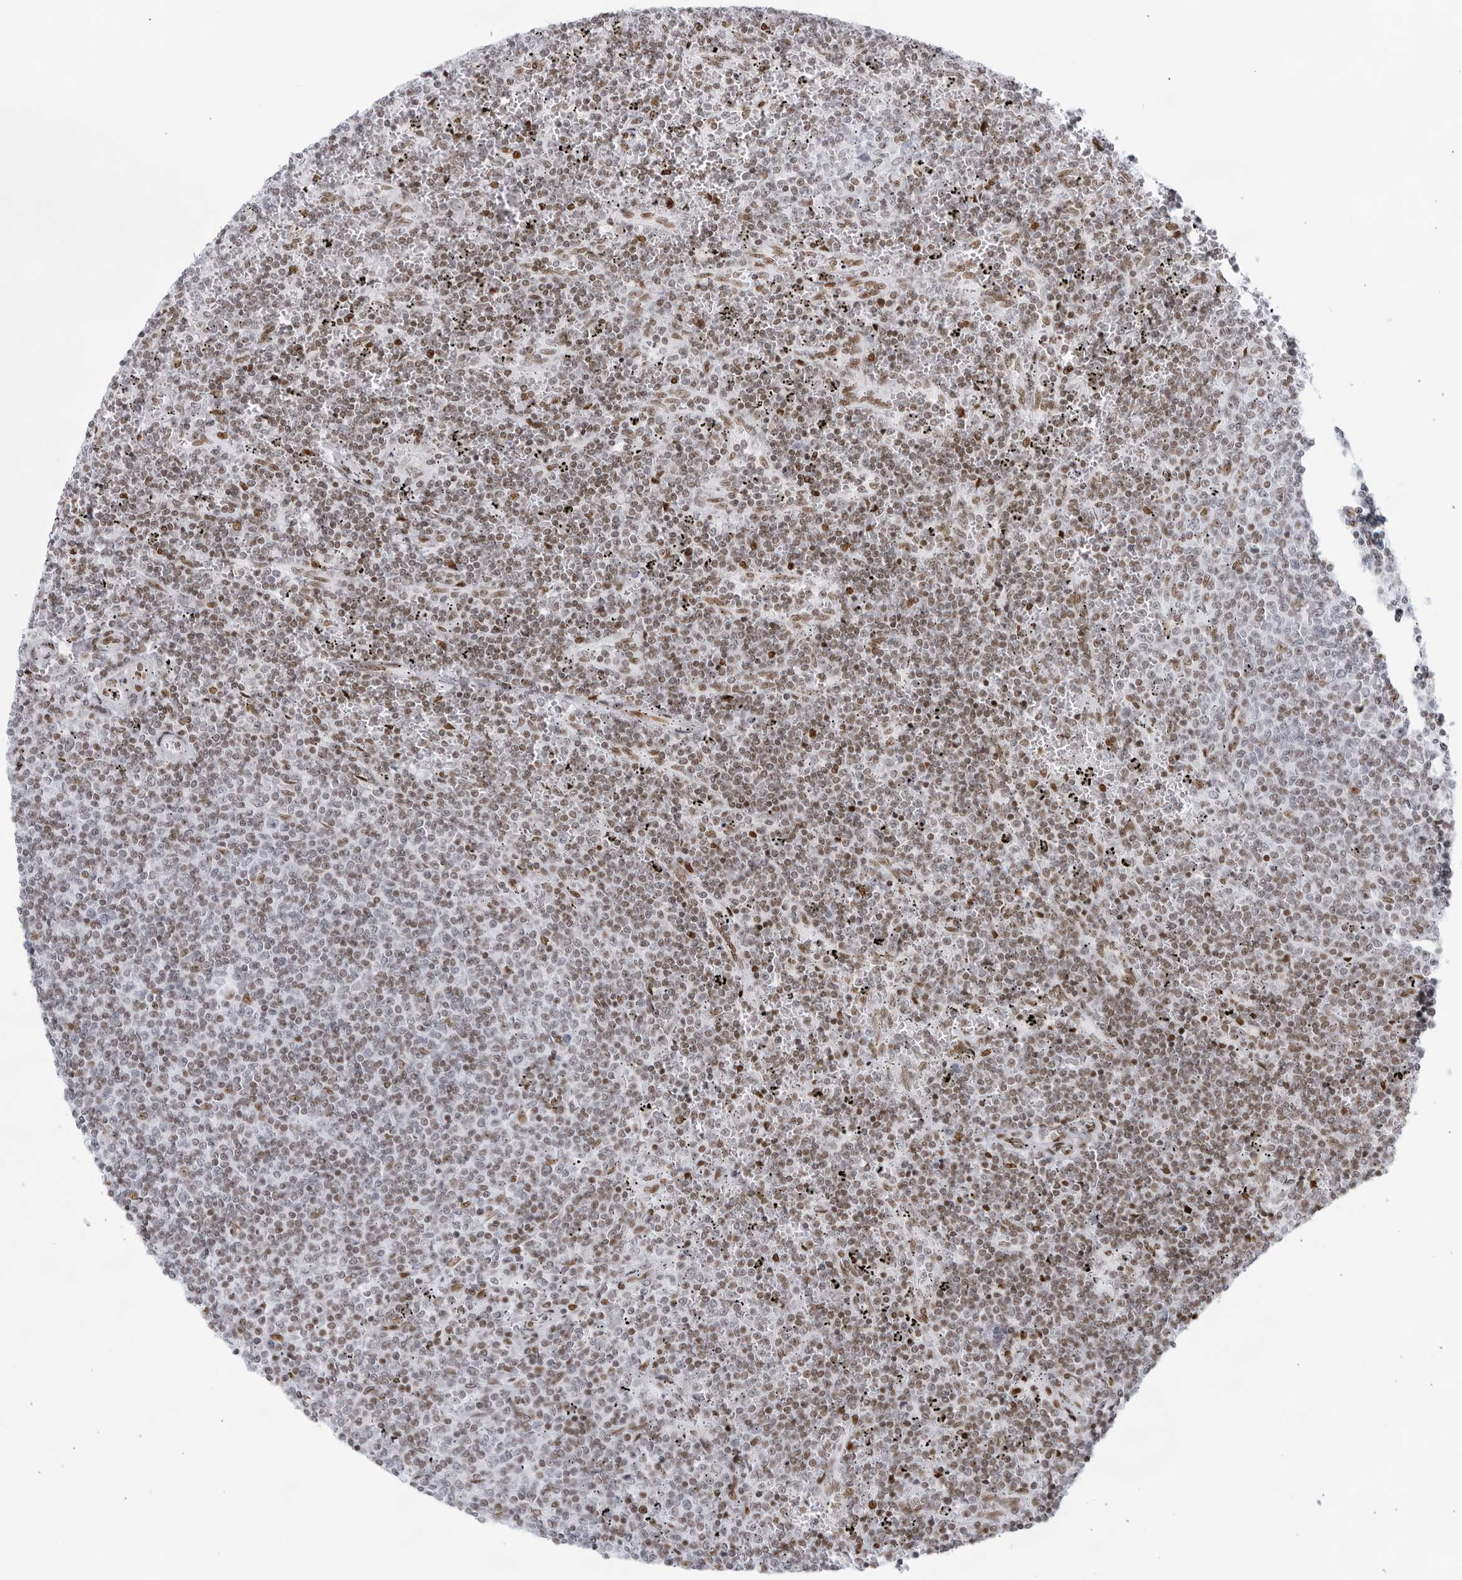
{"staining": {"intensity": "moderate", "quantity": ">75%", "location": "nuclear"}, "tissue": "lymphoma", "cell_type": "Tumor cells", "image_type": "cancer", "snomed": [{"axis": "morphology", "description": "Malignant lymphoma, non-Hodgkin's type, Low grade"}, {"axis": "topography", "description": "Spleen"}], "caption": "Lymphoma stained for a protein displays moderate nuclear positivity in tumor cells.", "gene": "HP1BP3", "patient": {"sex": "female", "age": 50}}